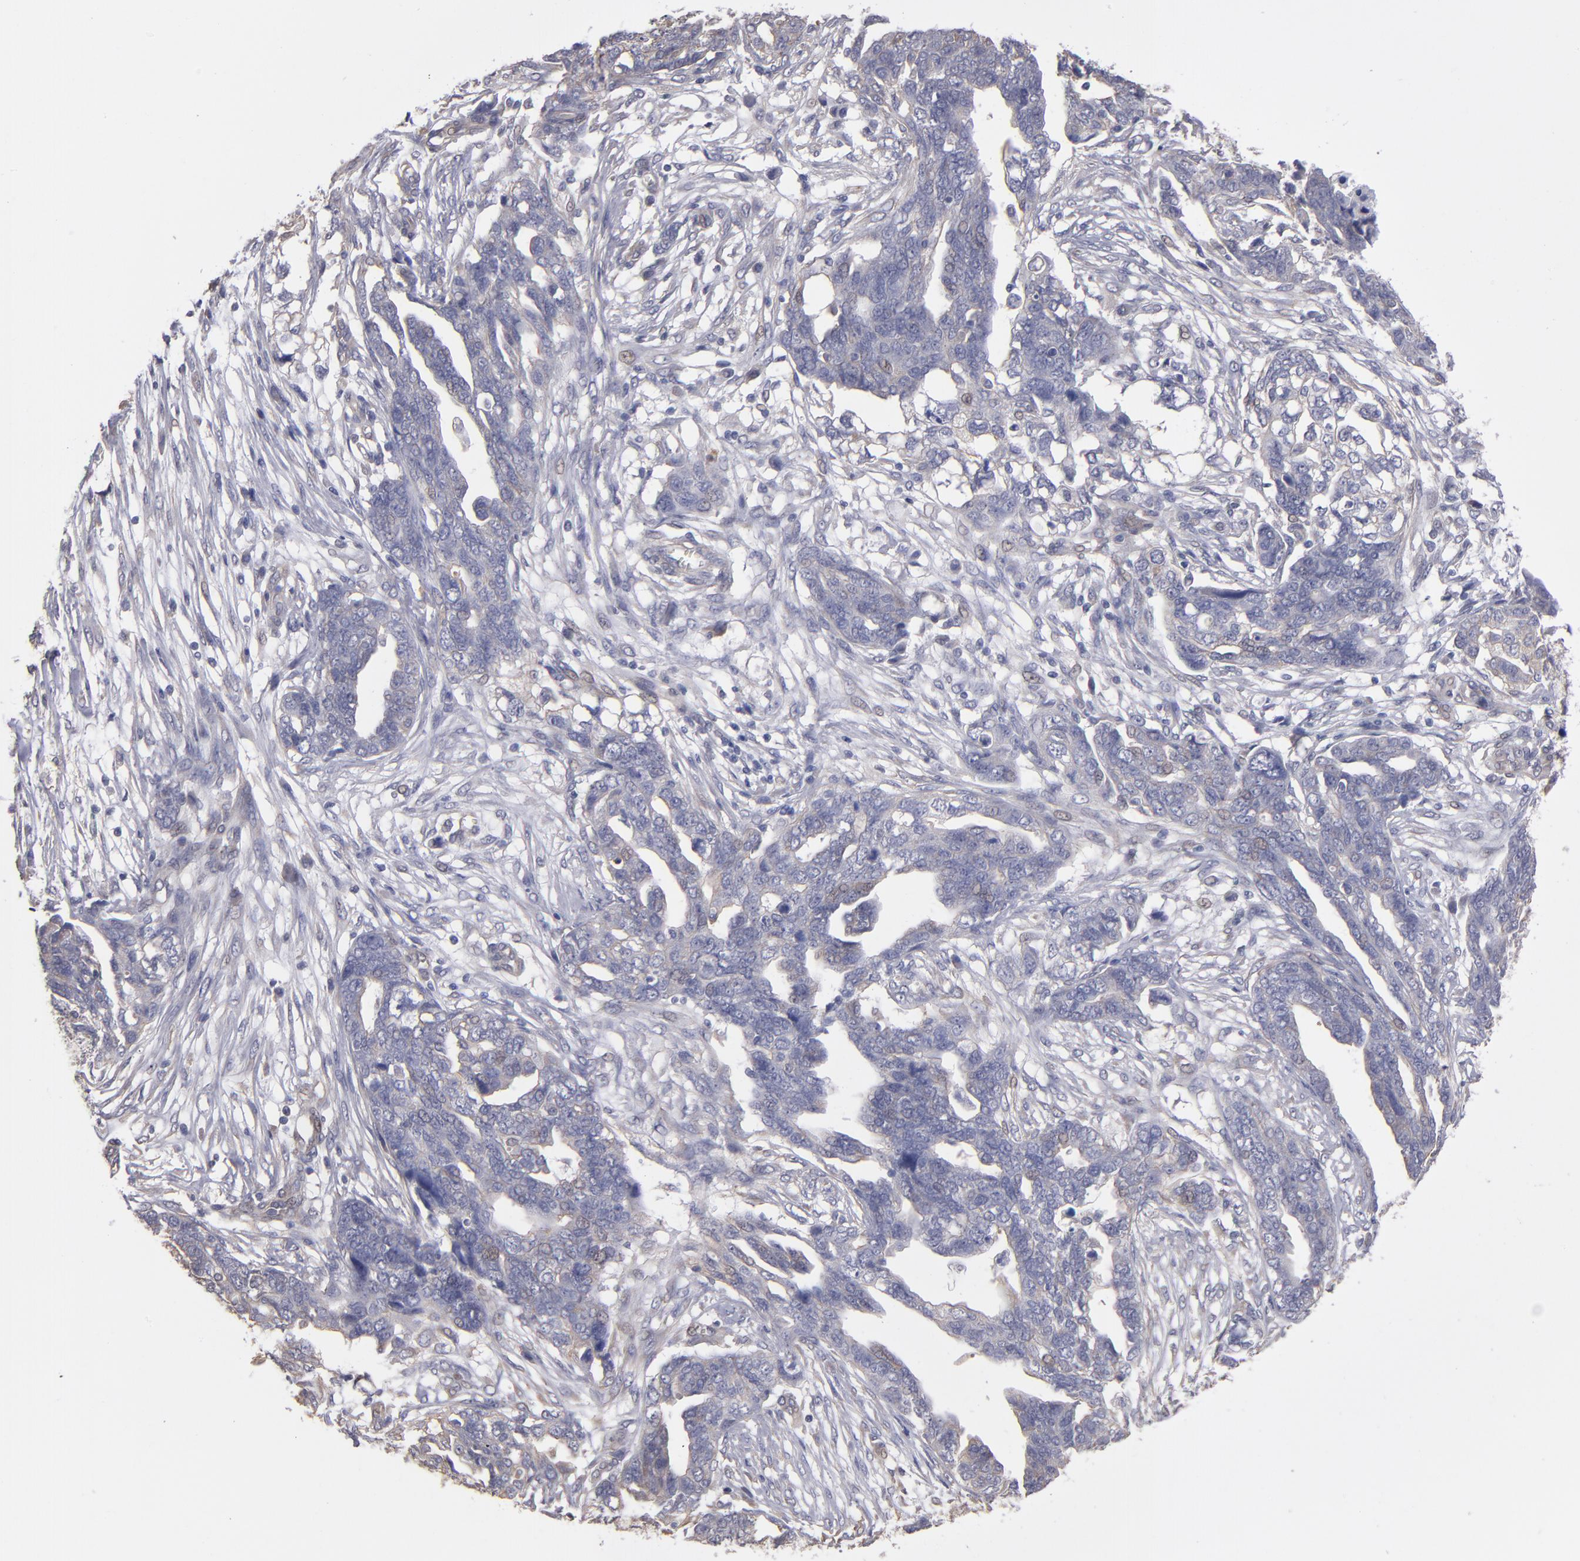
{"staining": {"intensity": "weak", "quantity": ">75%", "location": "cytoplasmic/membranous"}, "tissue": "ovarian cancer", "cell_type": "Tumor cells", "image_type": "cancer", "snomed": [{"axis": "morphology", "description": "Normal tissue, NOS"}, {"axis": "morphology", "description": "Cystadenocarcinoma, serous, NOS"}, {"axis": "topography", "description": "Fallopian tube"}, {"axis": "topography", "description": "Ovary"}], "caption": "Ovarian cancer (serous cystadenocarcinoma) stained with a protein marker demonstrates weak staining in tumor cells.", "gene": "NDRG2", "patient": {"sex": "female", "age": 56}}